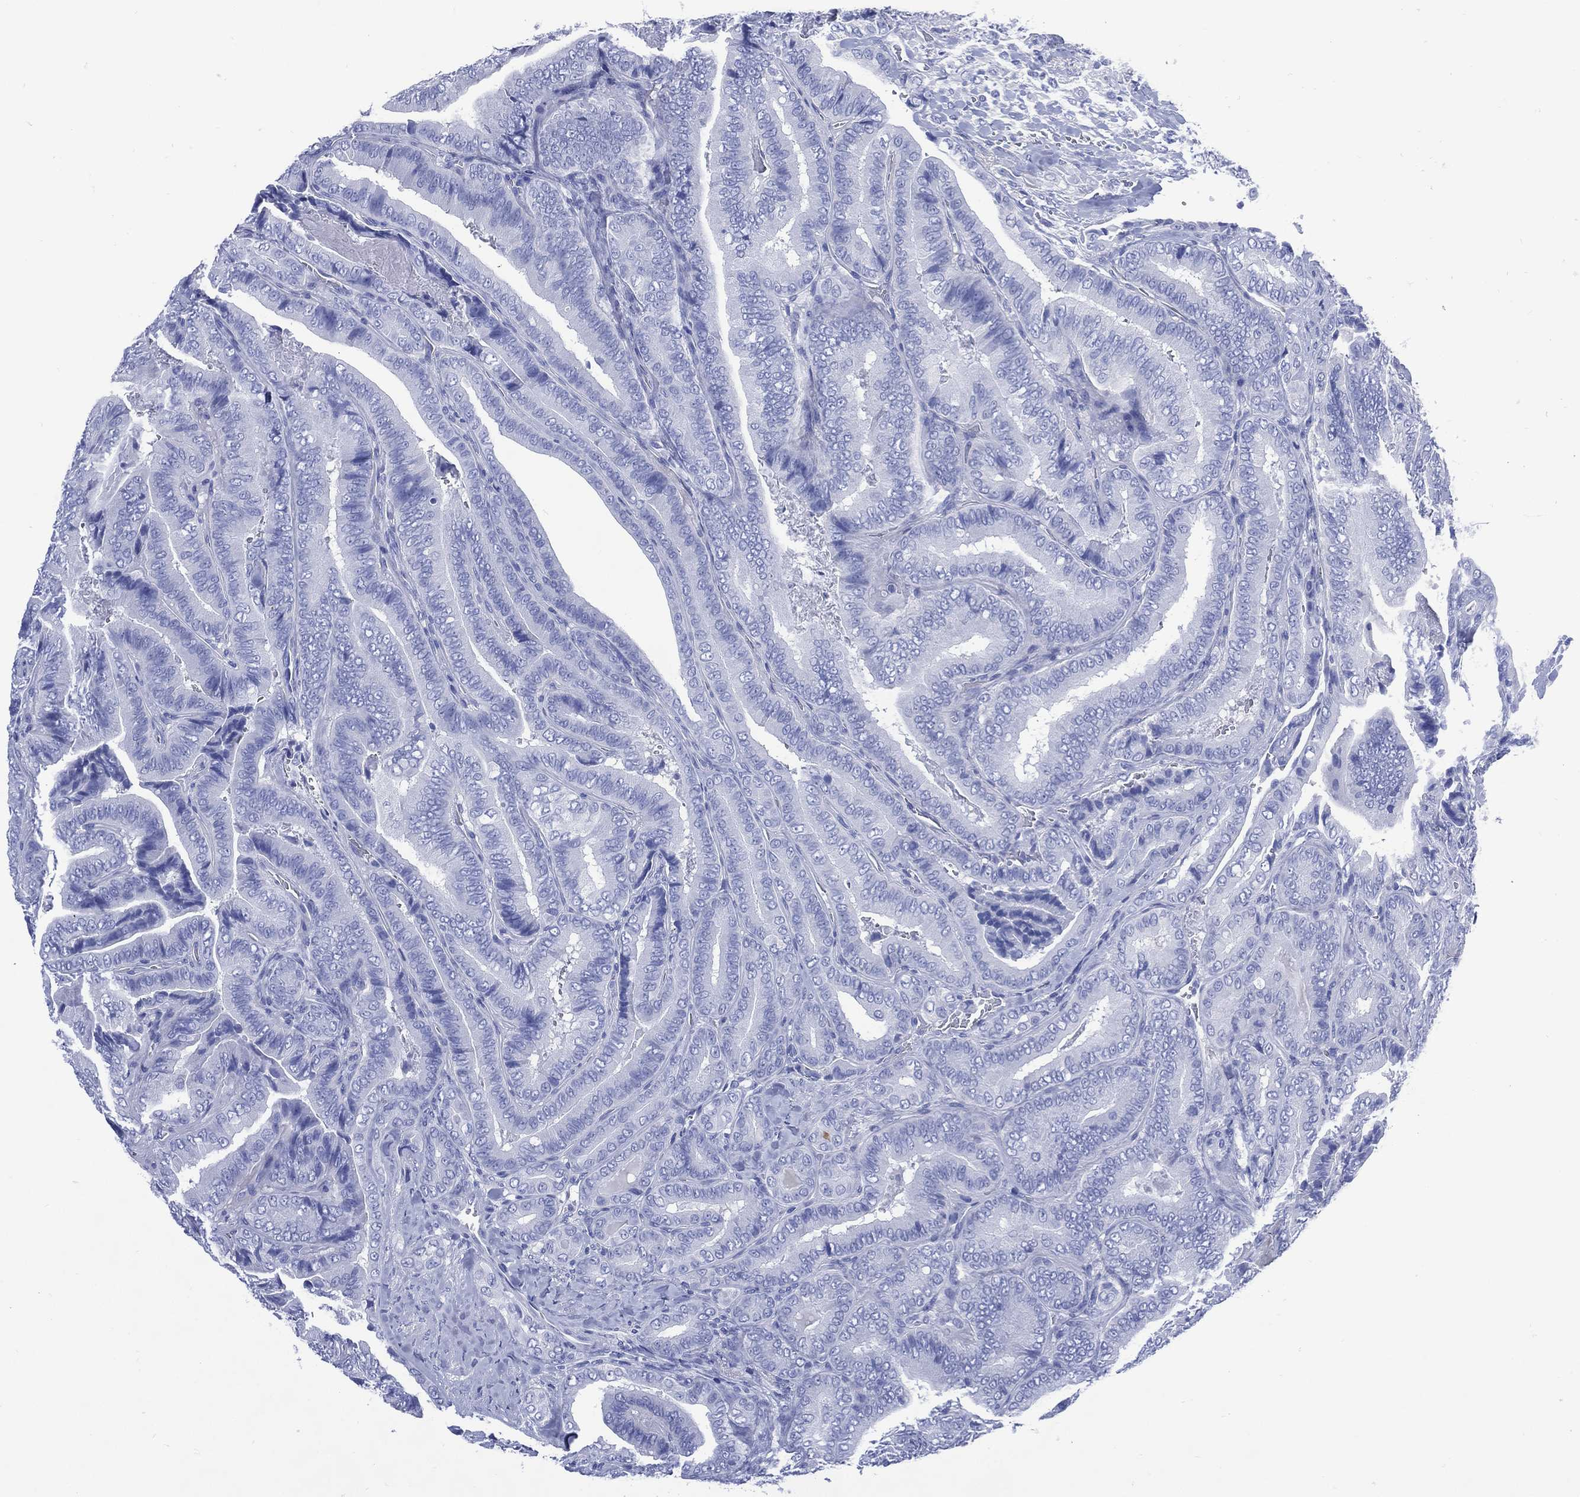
{"staining": {"intensity": "negative", "quantity": "none", "location": "none"}, "tissue": "thyroid cancer", "cell_type": "Tumor cells", "image_type": "cancer", "snomed": [{"axis": "morphology", "description": "Papillary adenocarcinoma, NOS"}, {"axis": "topography", "description": "Thyroid gland"}], "caption": "This is a micrograph of IHC staining of thyroid papillary adenocarcinoma, which shows no staining in tumor cells. The staining is performed using DAB brown chromogen with nuclei counter-stained in using hematoxylin.", "gene": "SHCBP1L", "patient": {"sex": "male", "age": 61}}